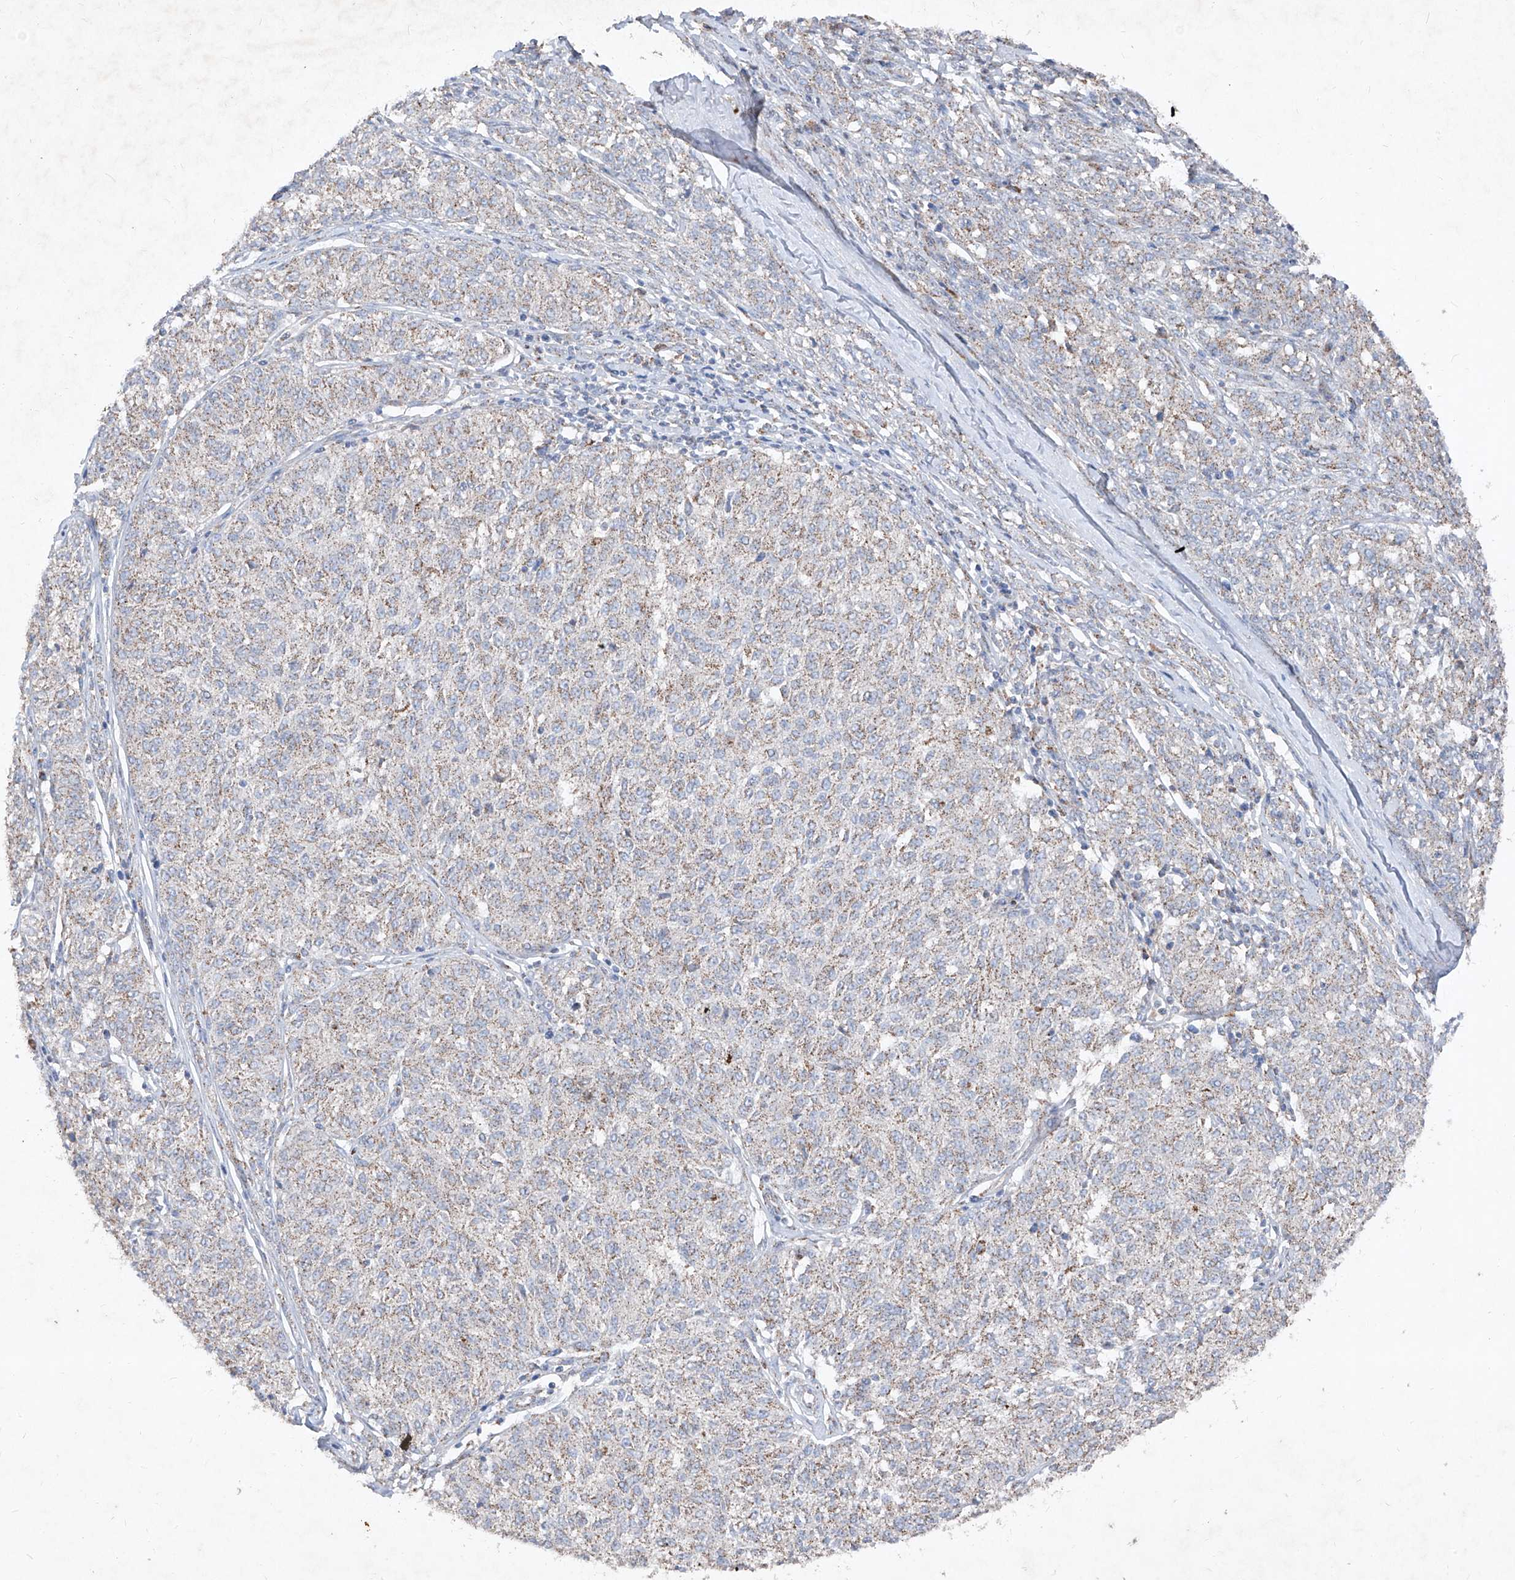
{"staining": {"intensity": "weak", "quantity": "<25%", "location": "cytoplasmic/membranous"}, "tissue": "melanoma", "cell_type": "Tumor cells", "image_type": "cancer", "snomed": [{"axis": "morphology", "description": "Malignant melanoma, NOS"}, {"axis": "topography", "description": "Skin"}], "caption": "Immunohistochemical staining of melanoma demonstrates no significant staining in tumor cells.", "gene": "ABCD3", "patient": {"sex": "female", "age": 72}}